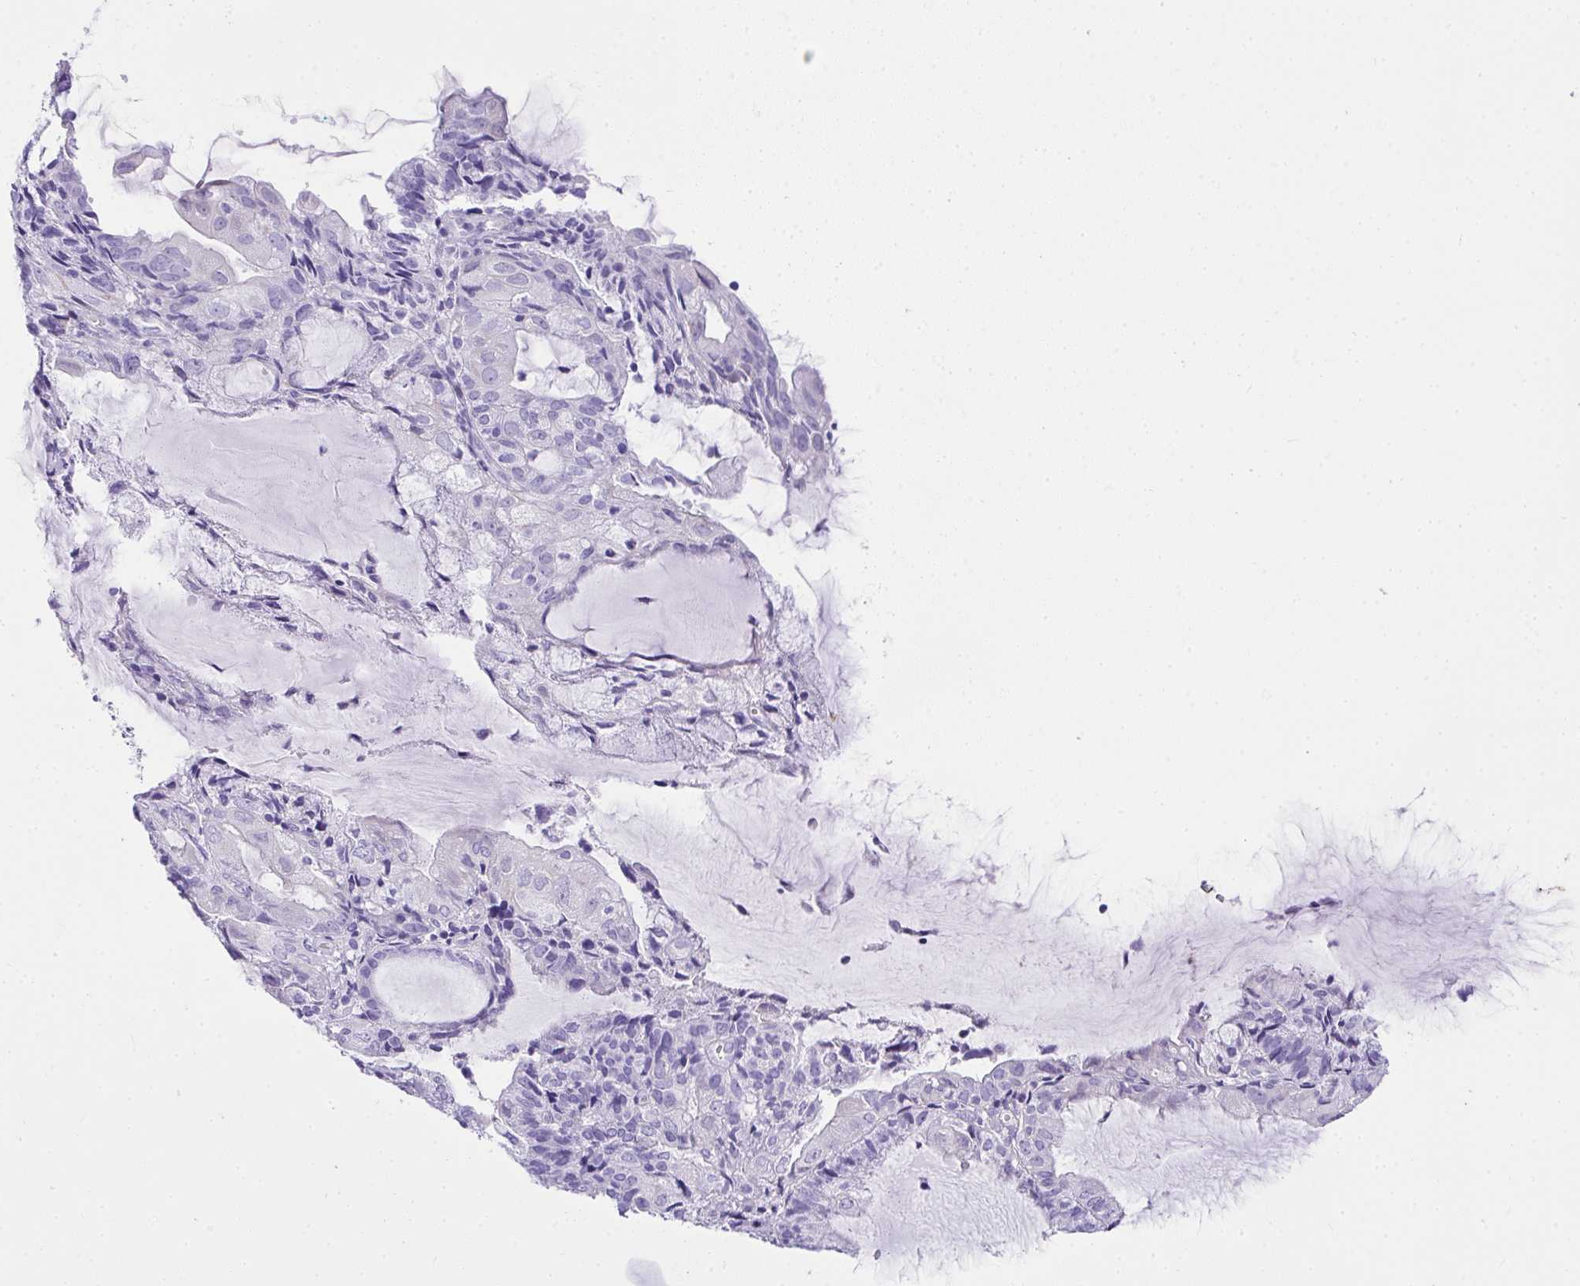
{"staining": {"intensity": "negative", "quantity": "none", "location": "none"}, "tissue": "endometrial cancer", "cell_type": "Tumor cells", "image_type": "cancer", "snomed": [{"axis": "morphology", "description": "Adenocarcinoma, NOS"}, {"axis": "topography", "description": "Endometrium"}], "caption": "Immunohistochemical staining of endometrial cancer (adenocarcinoma) reveals no significant positivity in tumor cells.", "gene": "AVIL", "patient": {"sex": "female", "age": 81}}